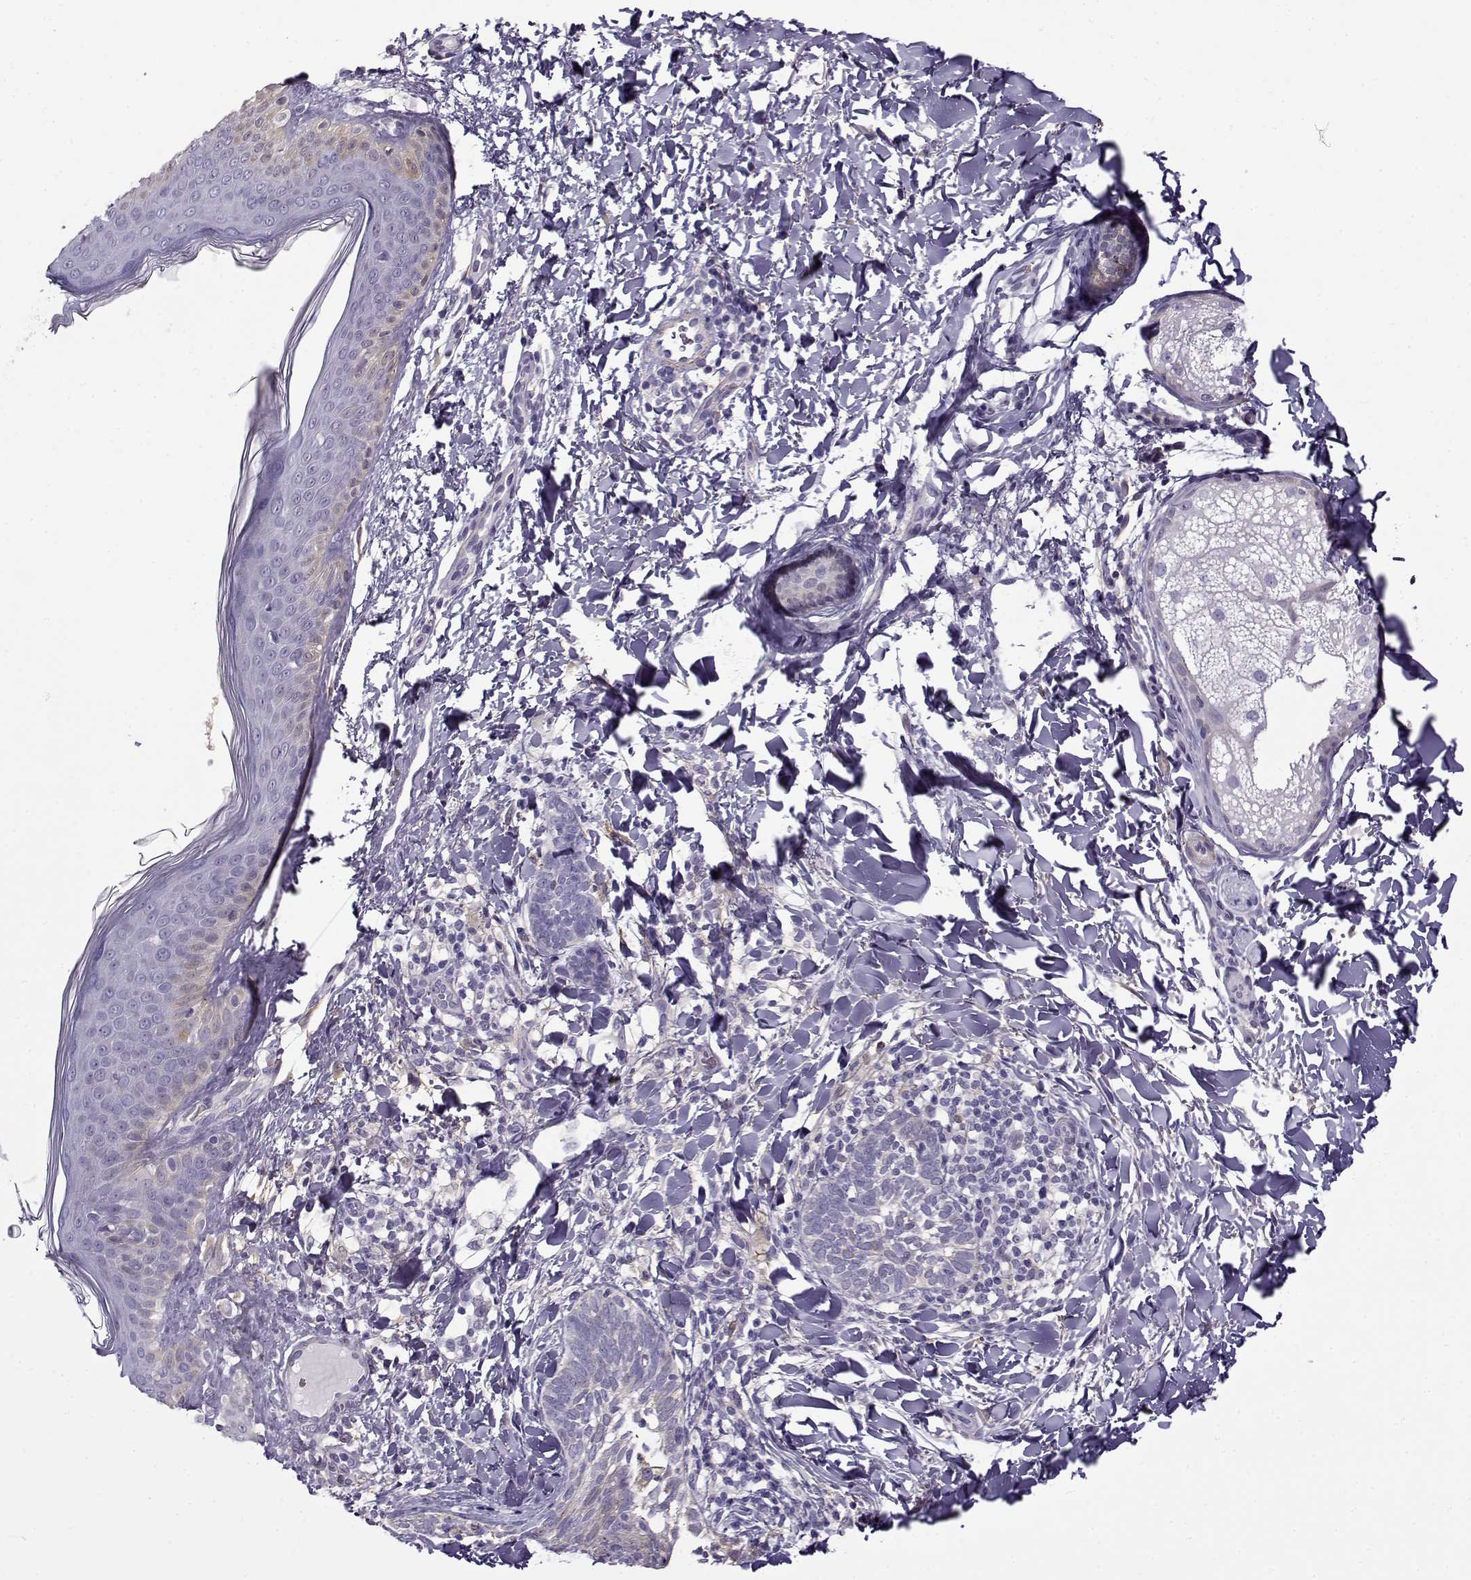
{"staining": {"intensity": "negative", "quantity": "none", "location": "none"}, "tissue": "skin cancer", "cell_type": "Tumor cells", "image_type": "cancer", "snomed": [{"axis": "morphology", "description": "Normal tissue, NOS"}, {"axis": "morphology", "description": "Basal cell carcinoma"}, {"axis": "topography", "description": "Skin"}], "caption": "Skin cancer stained for a protein using IHC shows no staining tumor cells.", "gene": "UCP3", "patient": {"sex": "male", "age": 46}}